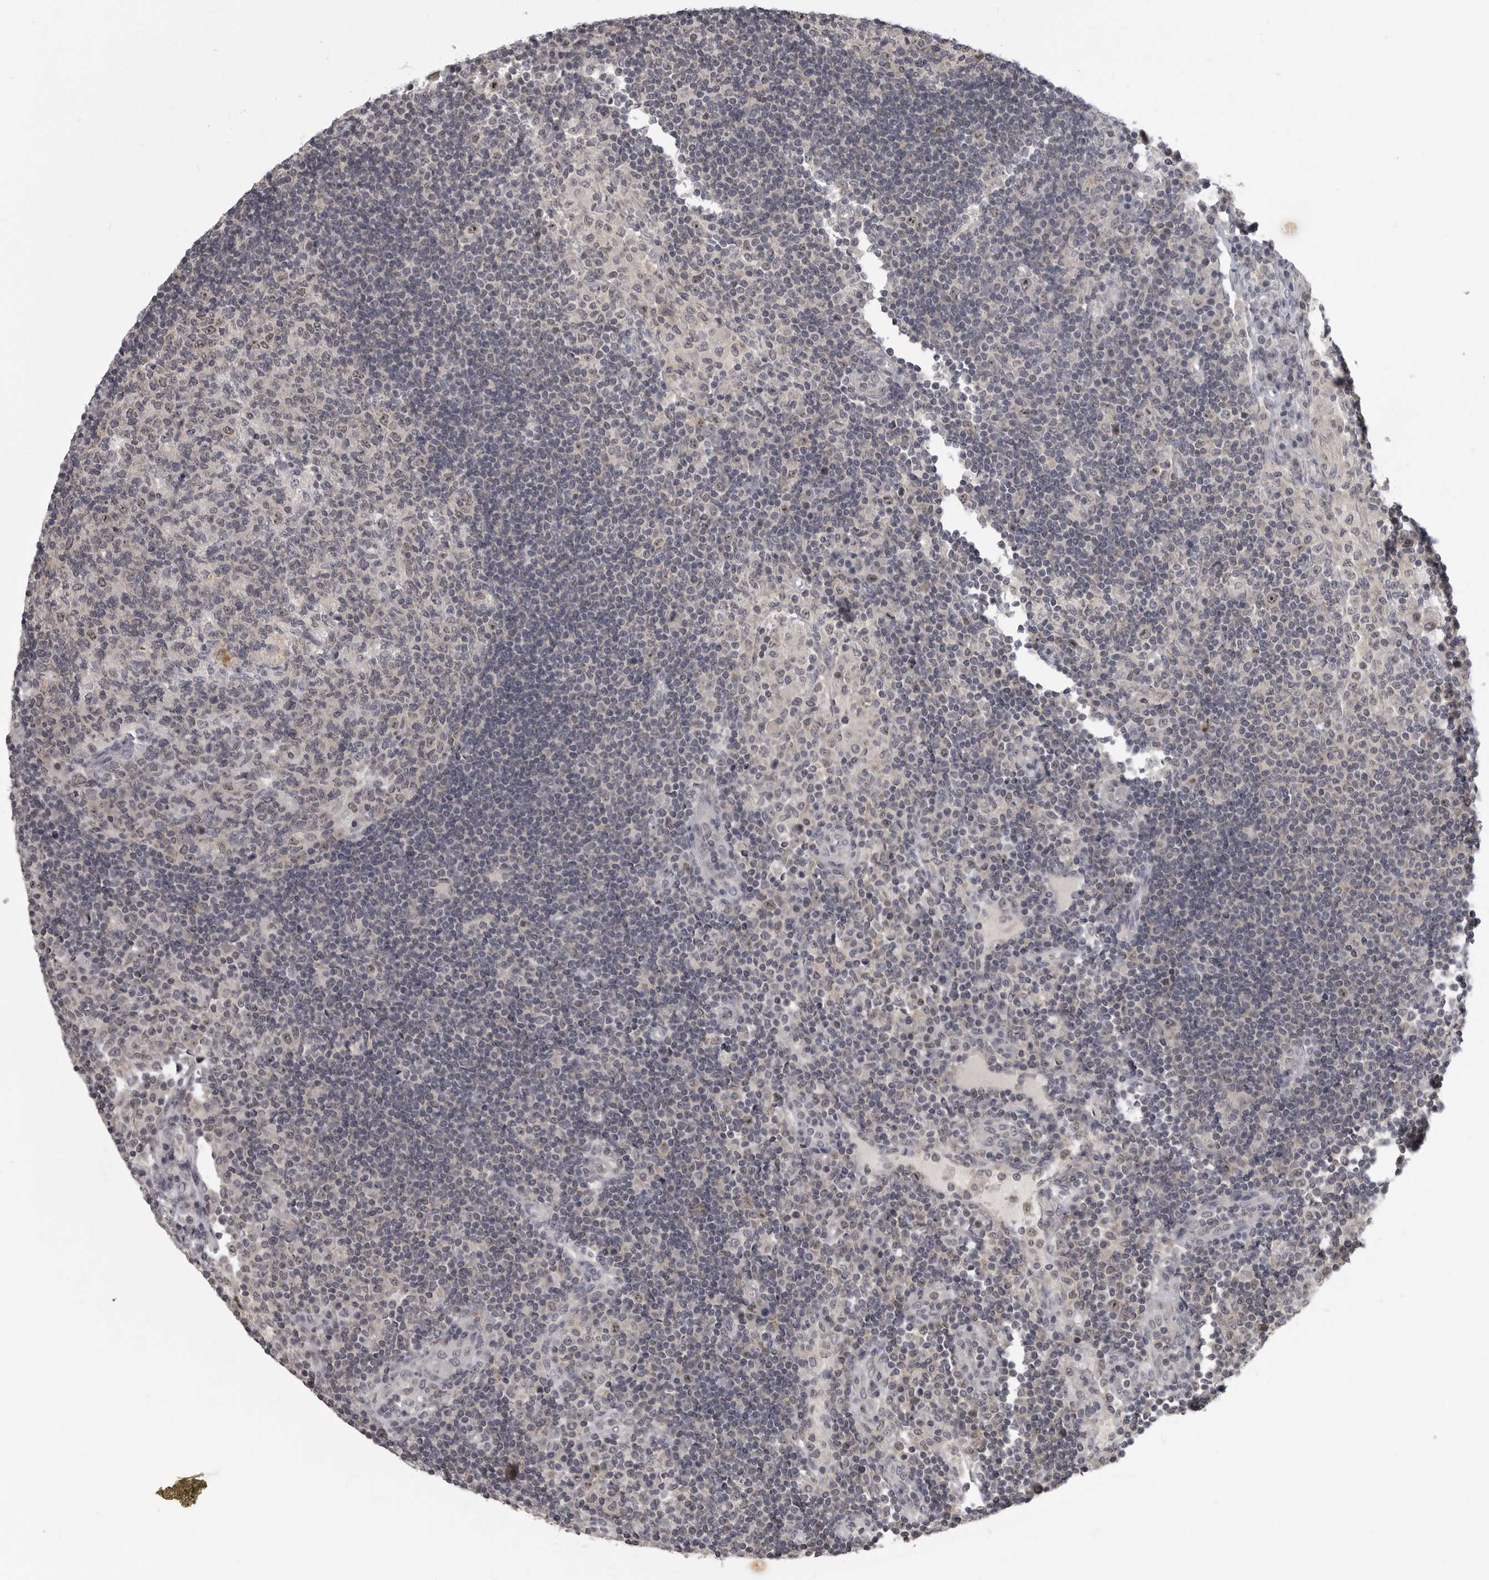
{"staining": {"intensity": "negative", "quantity": "none", "location": "none"}, "tissue": "lymph node", "cell_type": "Germinal center cells", "image_type": "normal", "snomed": [{"axis": "morphology", "description": "Normal tissue, NOS"}, {"axis": "topography", "description": "Lymph node"}], "caption": "IHC of unremarkable lymph node shows no staining in germinal center cells.", "gene": "MRTO4", "patient": {"sex": "female", "age": 53}}